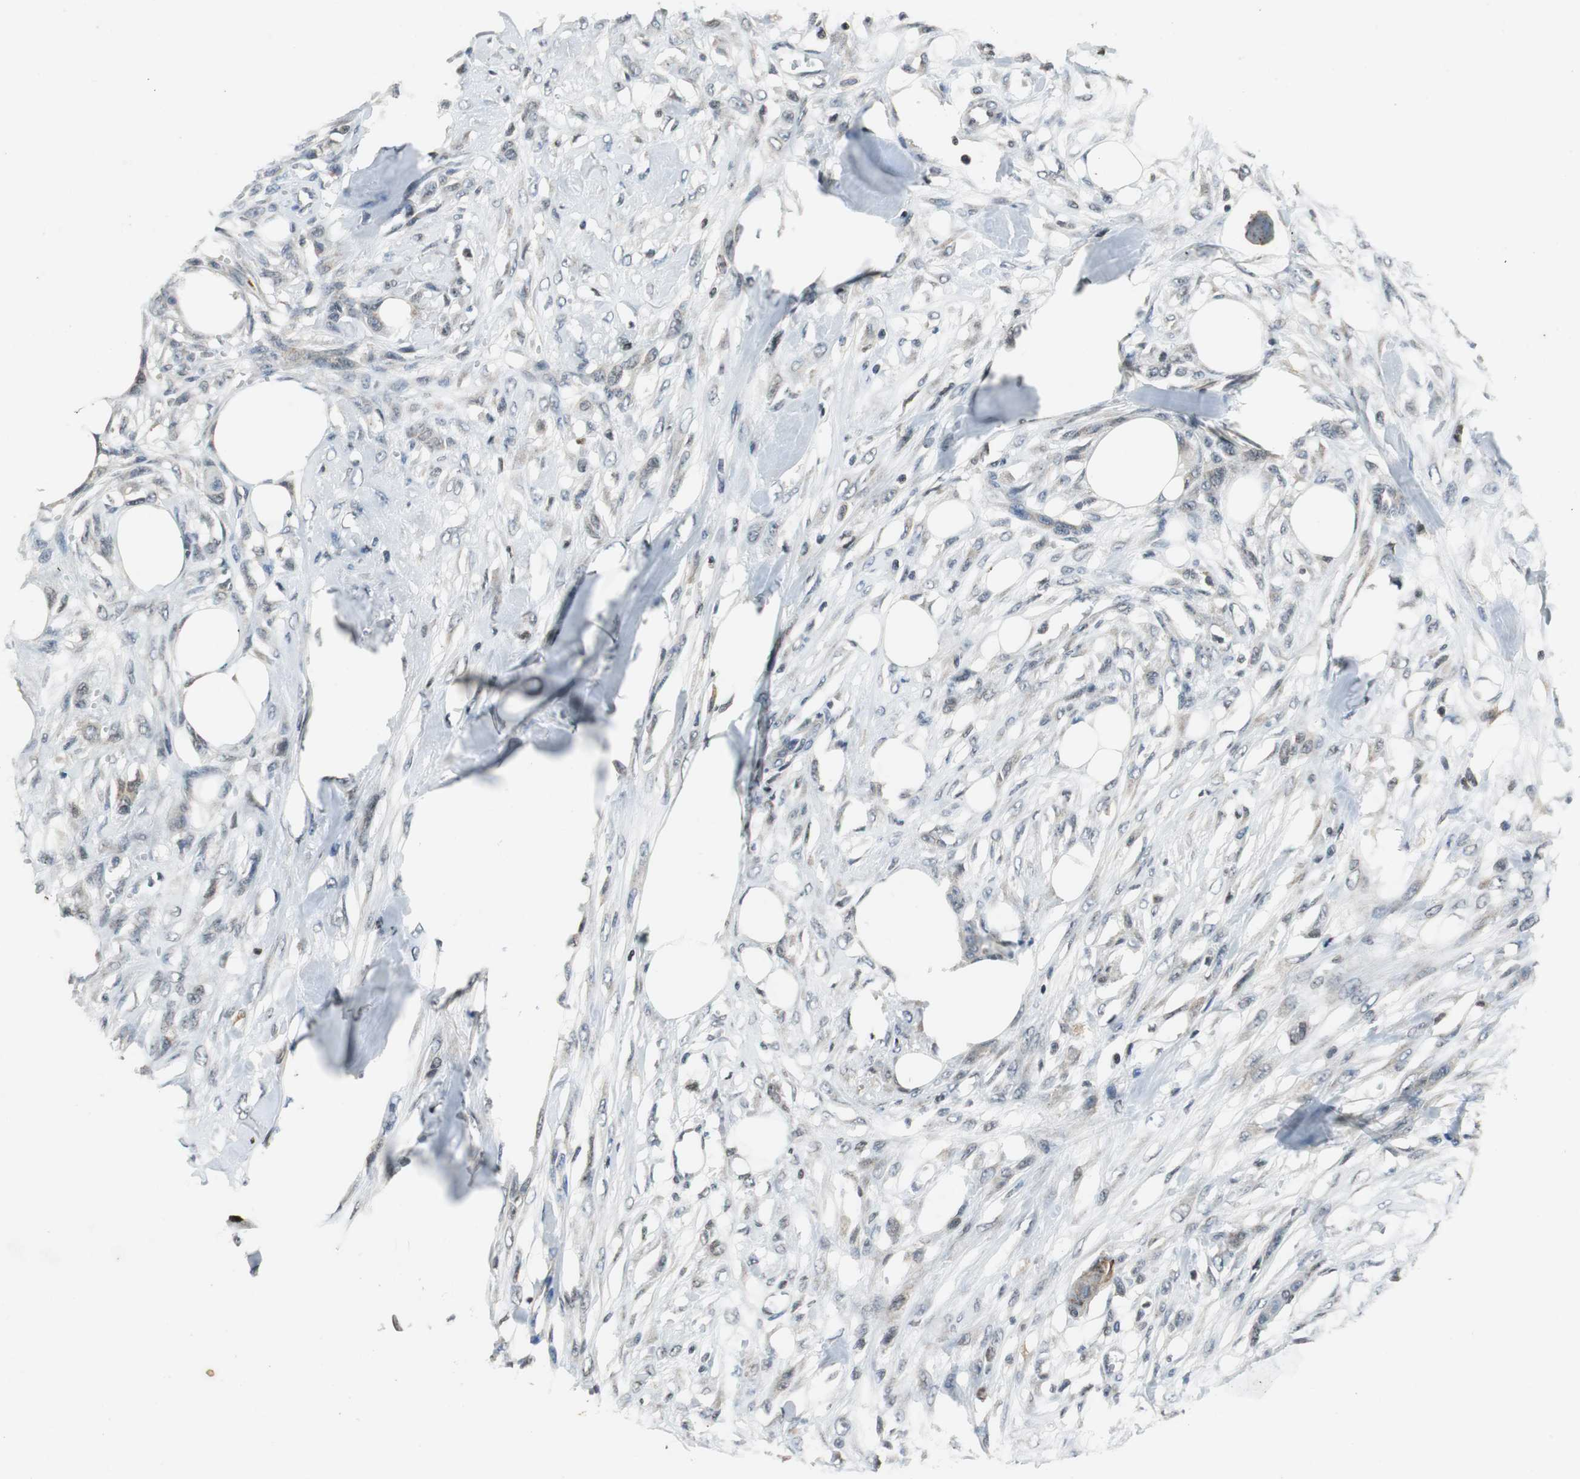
{"staining": {"intensity": "negative", "quantity": "none", "location": "none"}, "tissue": "skin cancer", "cell_type": "Tumor cells", "image_type": "cancer", "snomed": [{"axis": "morphology", "description": "Normal tissue, NOS"}, {"axis": "morphology", "description": "Squamous cell carcinoma, NOS"}, {"axis": "topography", "description": "Skin"}], "caption": "This is an immunohistochemistry photomicrograph of skin squamous cell carcinoma. There is no expression in tumor cells.", "gene": "ORM1", "patient": {"sex": "female", "age": 59}}